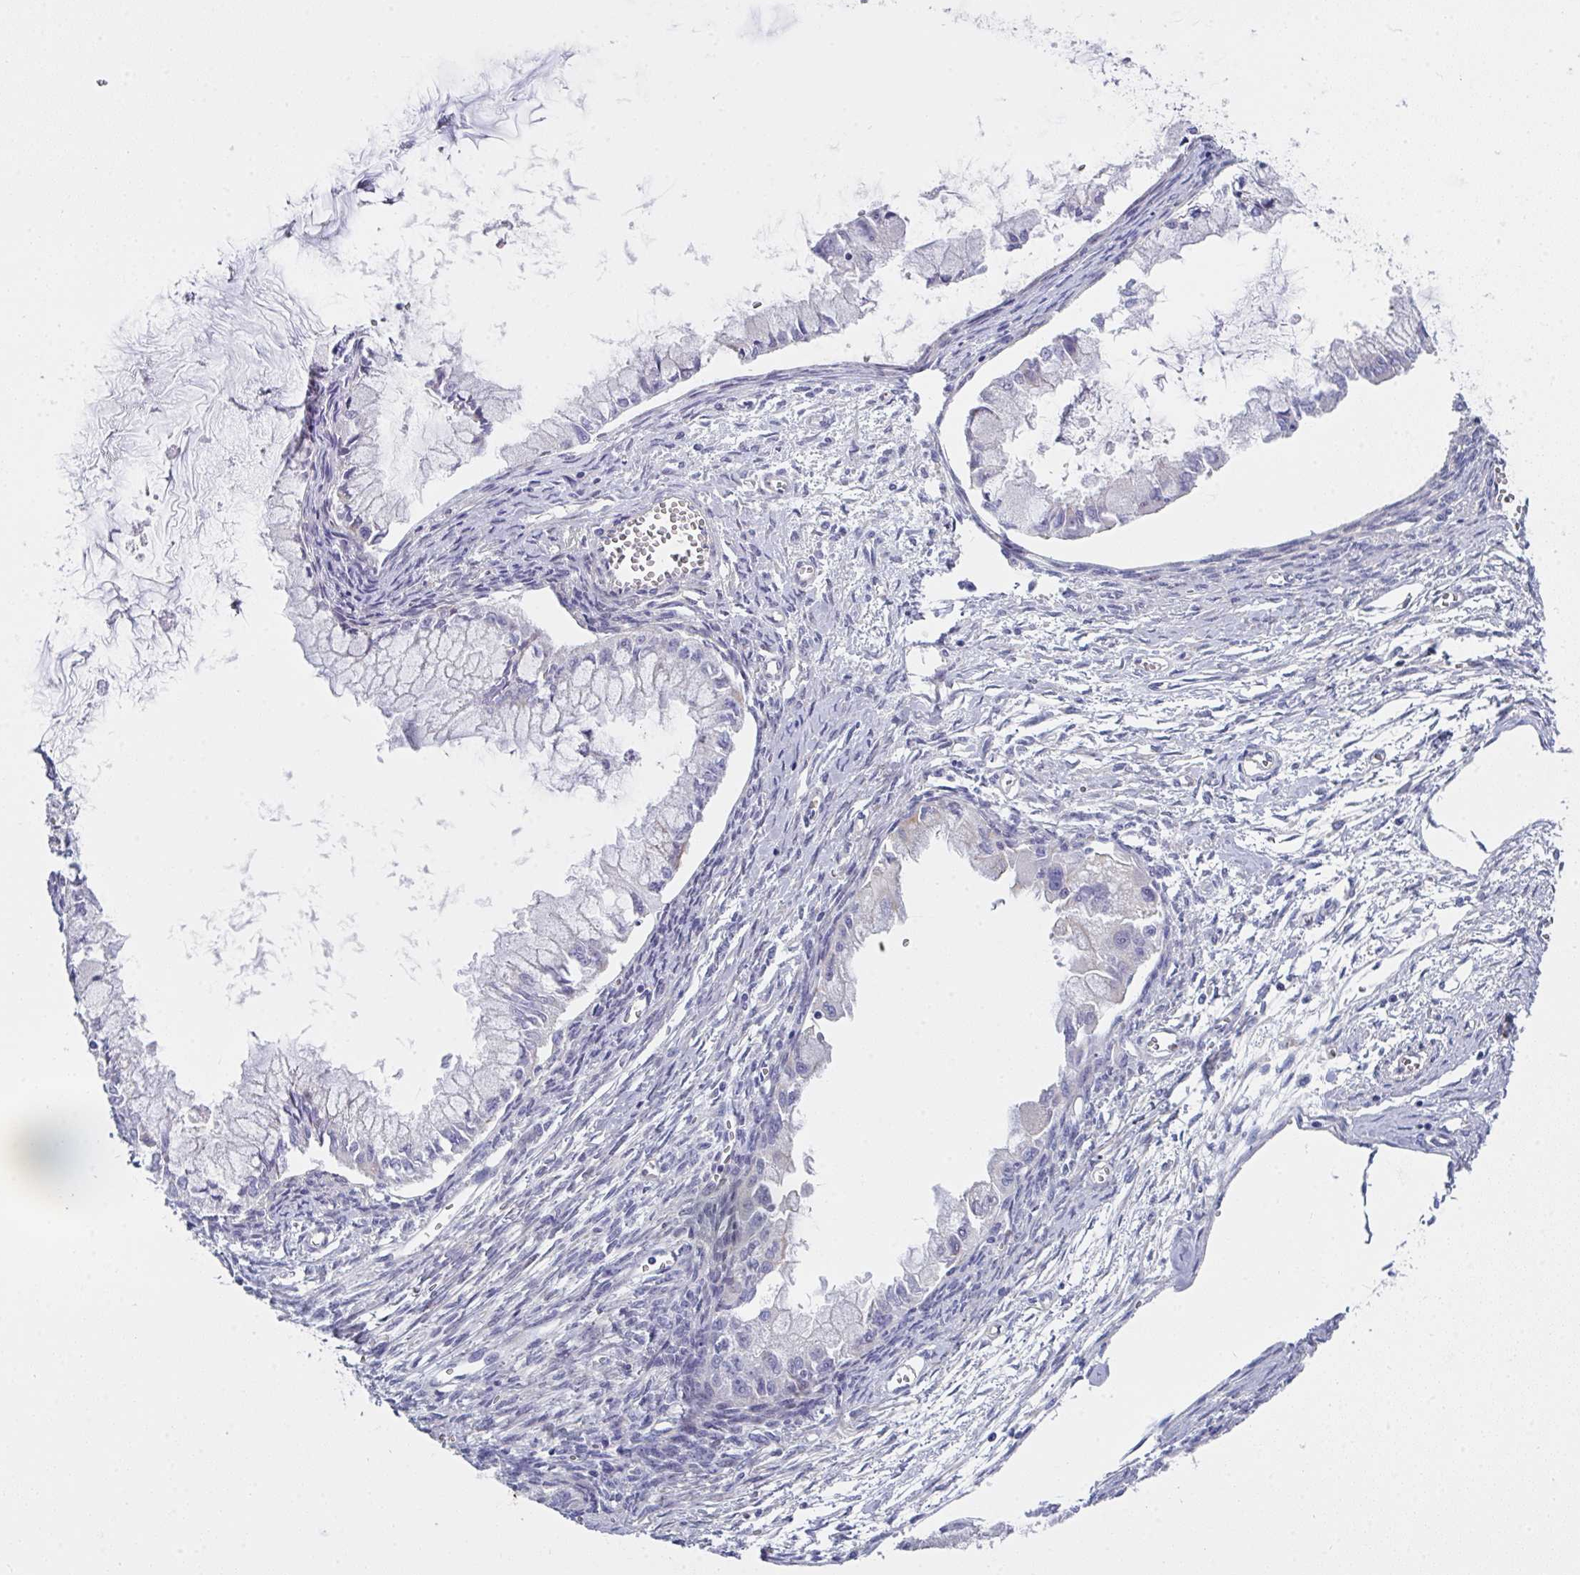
{"staining": {"intensity": "negative", "quantity": "none", "location": "none"}, "tissue": "ovarian cancer", "cell_type": "Tumor cells", "image_type": "cancer", "snomed": [{"axis": "morphology", "description": "Cystadenocarcinoma, mucinous, NOS"}, {"axis": "topography", "description": "Ovary"}], "caption": "An image of human ovarian cancer (mucinous cystadenocarcinoma) is negative for staining in tumor cells.", "gene": "FBXO47", "patient": {"sex": "female", "age": 34}}